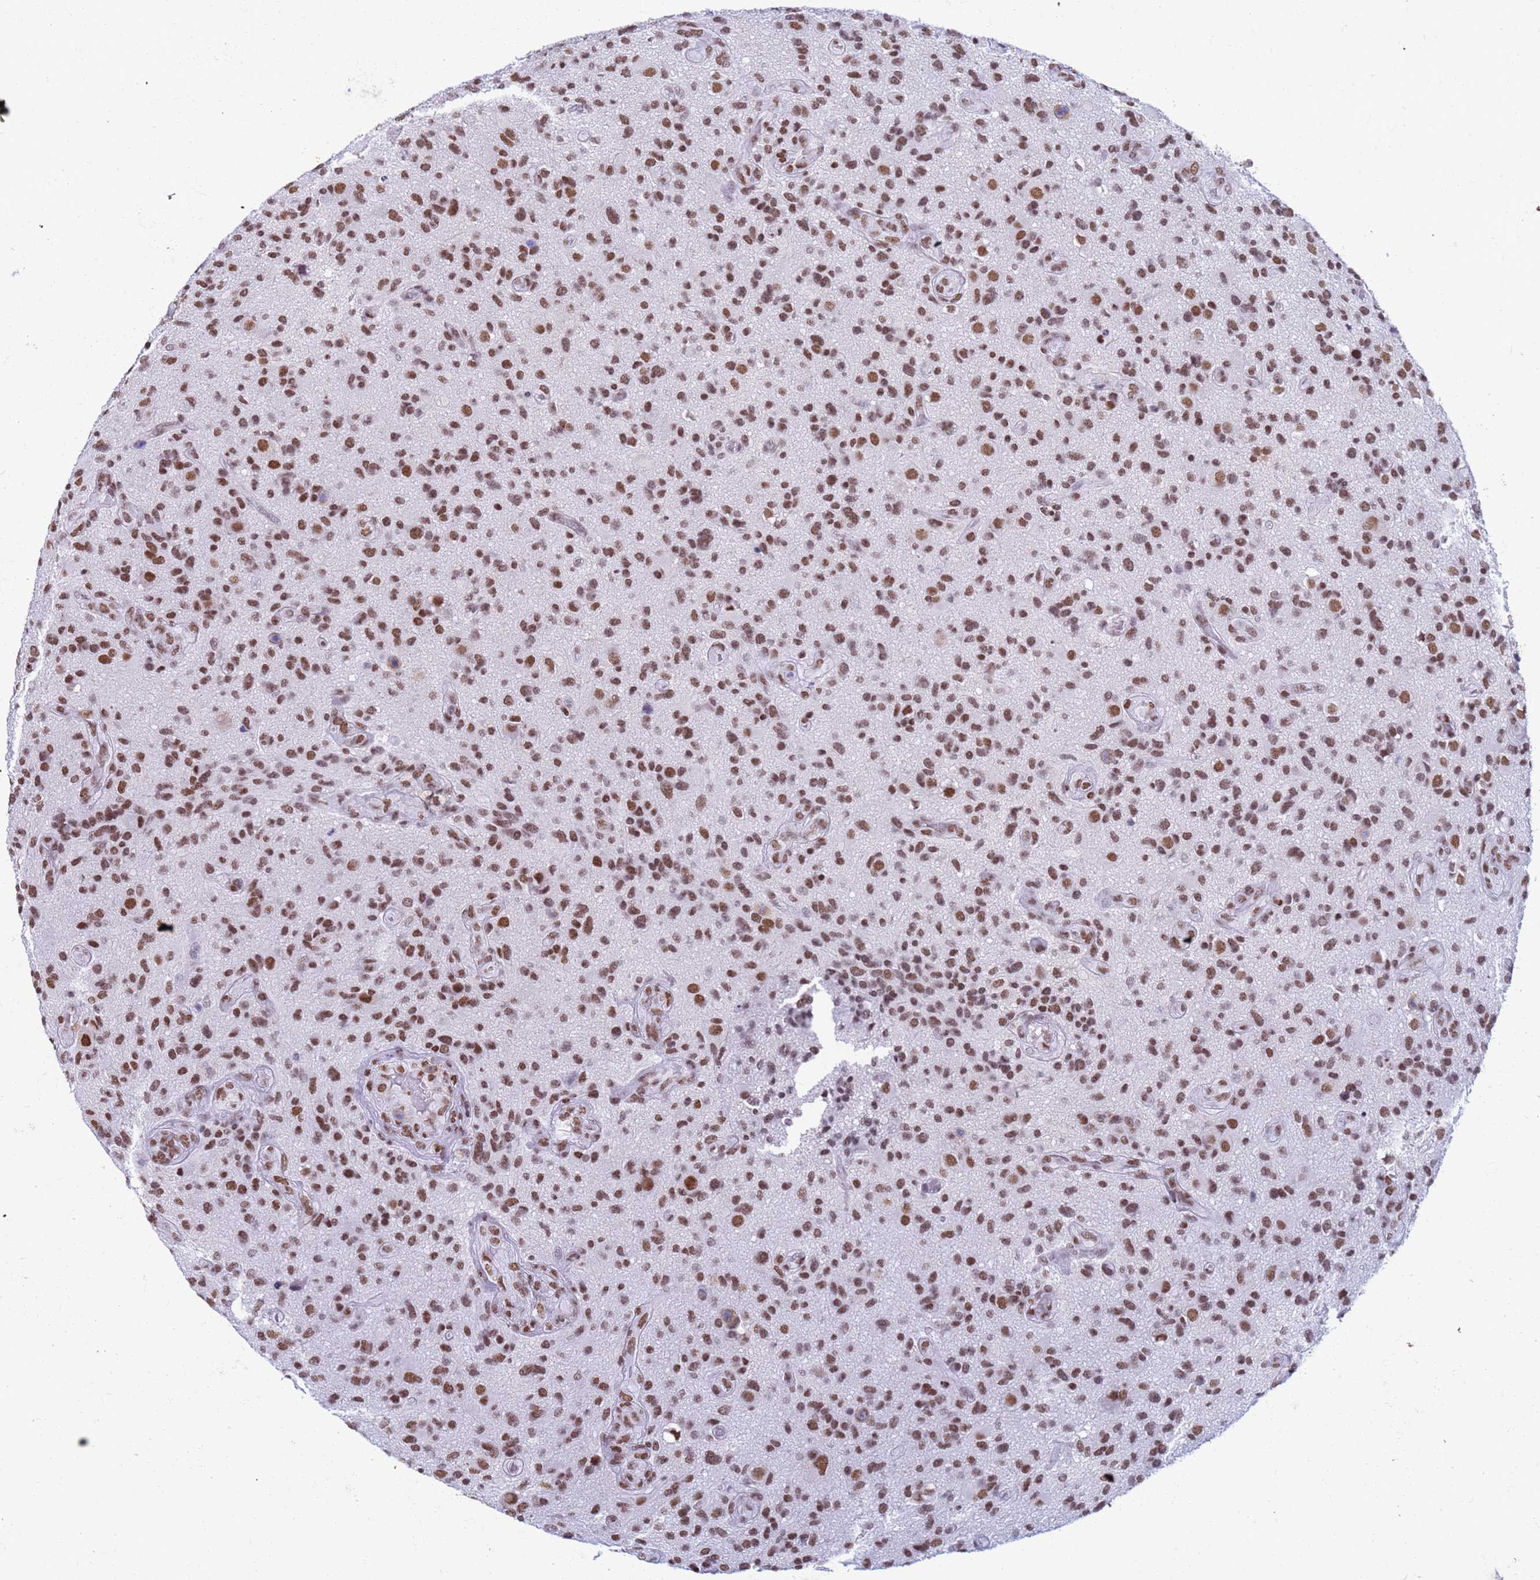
{"staining": {"intensity": "moderate", "quantity": ">75%", "location": "nuclear"}, "tissue": "glioma", "cell_type": "Tumor cells", "image_type": "cancer", "snomed": [{"axis": "morphology", "description": "Glioma, malignant, High grade"}, {"axis": "topography", "description": "Brain"}], "caption": "Glioma stained for a protein displays moderate nuclear positivity in tumor cells.", "gene": "FAM170B", "patient": {"sex": "male", "age": 47}}